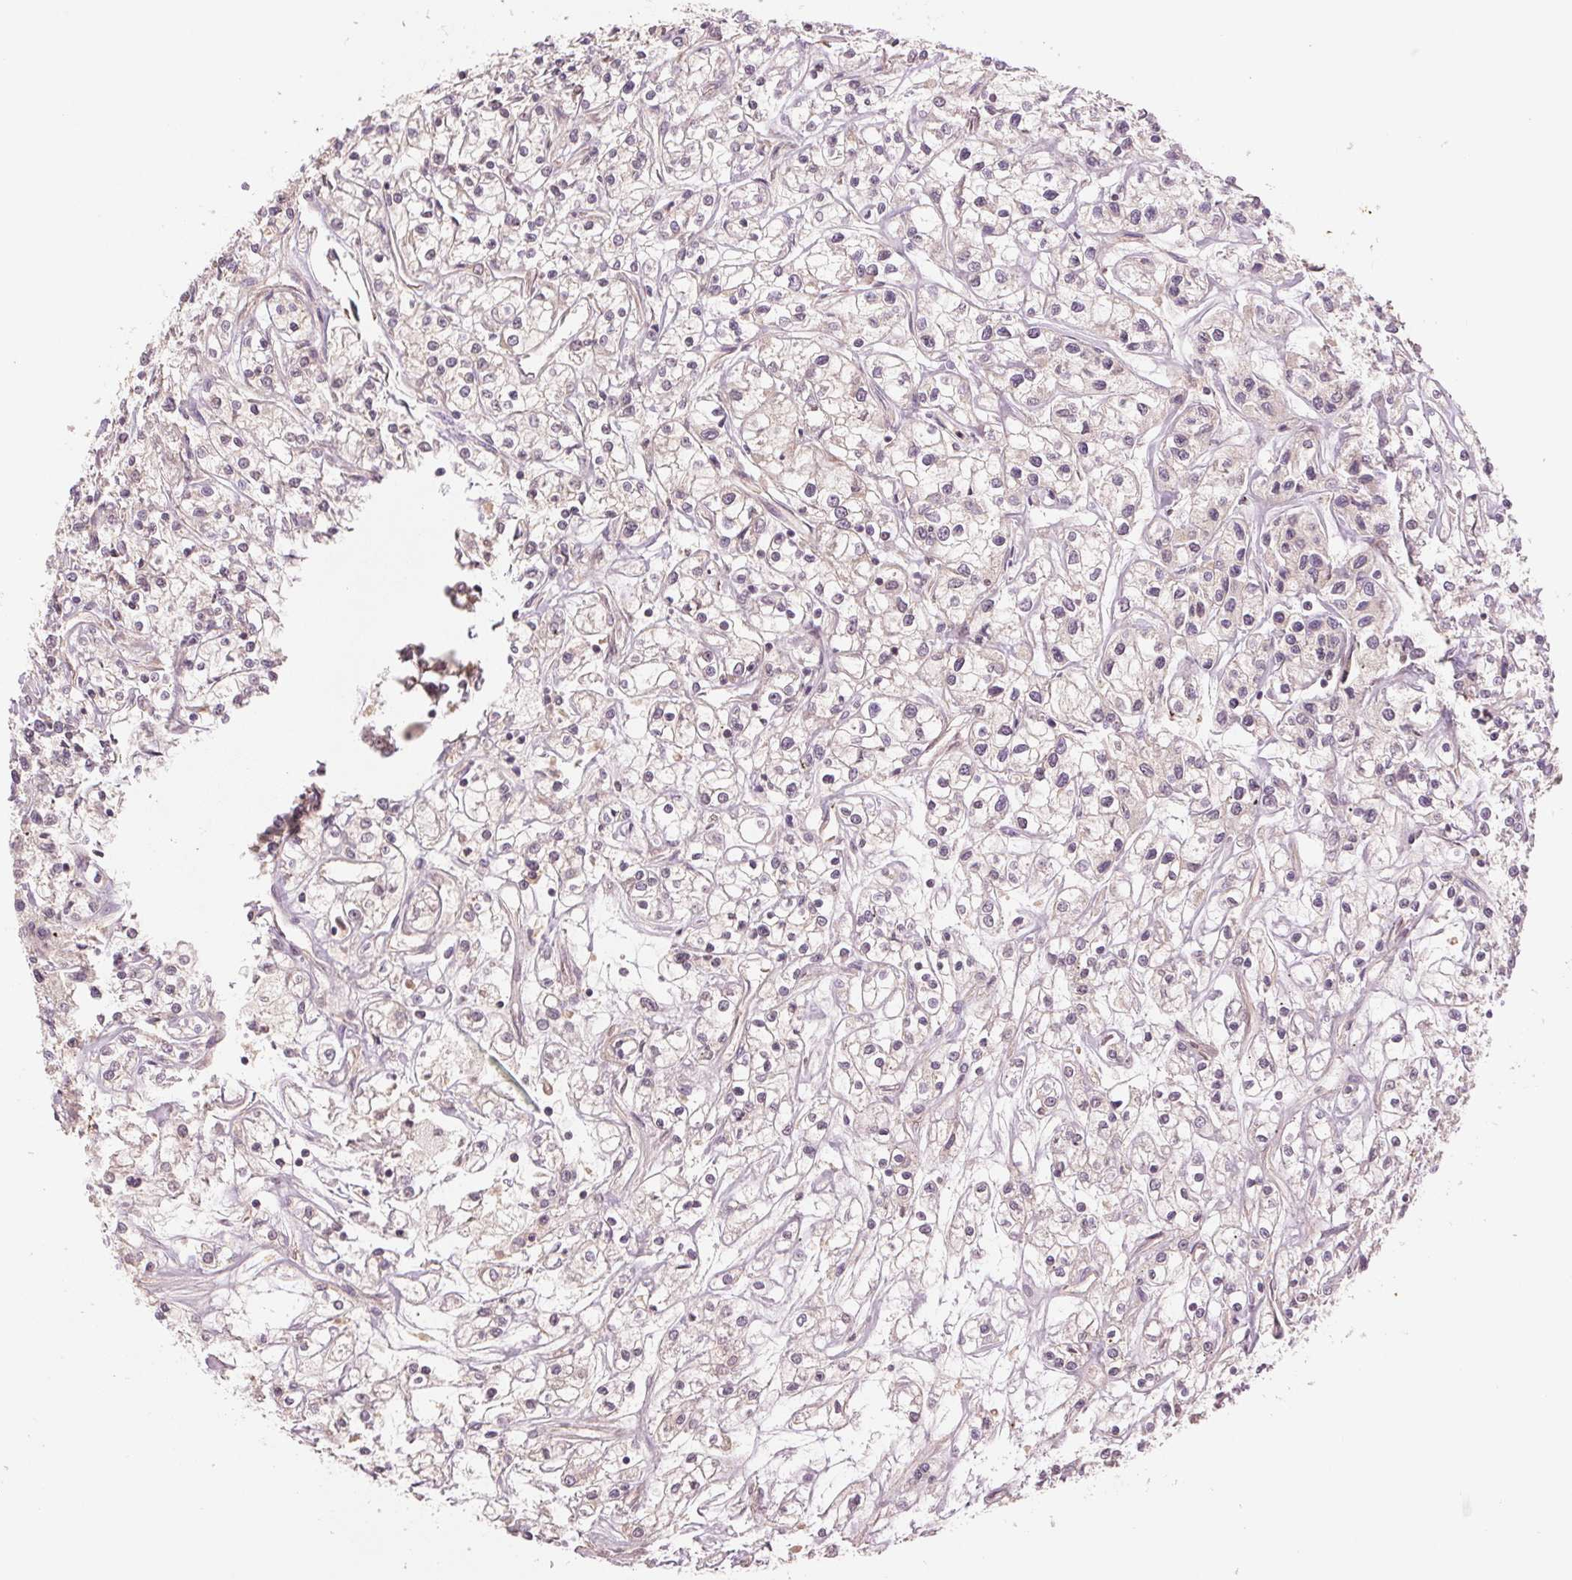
{"staining": {"intensity": "negative", "quantity": "none", "location": "none"}, "tissue": "renal cancer", "cell_type": "Tumor cells", "image_type": "cancer", "snomed": [{"axis": "morphology", "description": "Adenocarcinoma, NOS"}, {"axis": "topography", "description": "Kidney"}], "caption": "Immunohistochemistry of human adenocarcinoma (renal) reveals no positivity in tumor cells.", "gene": "PPIA", "patient": {"sex": "female", "age": 59}}